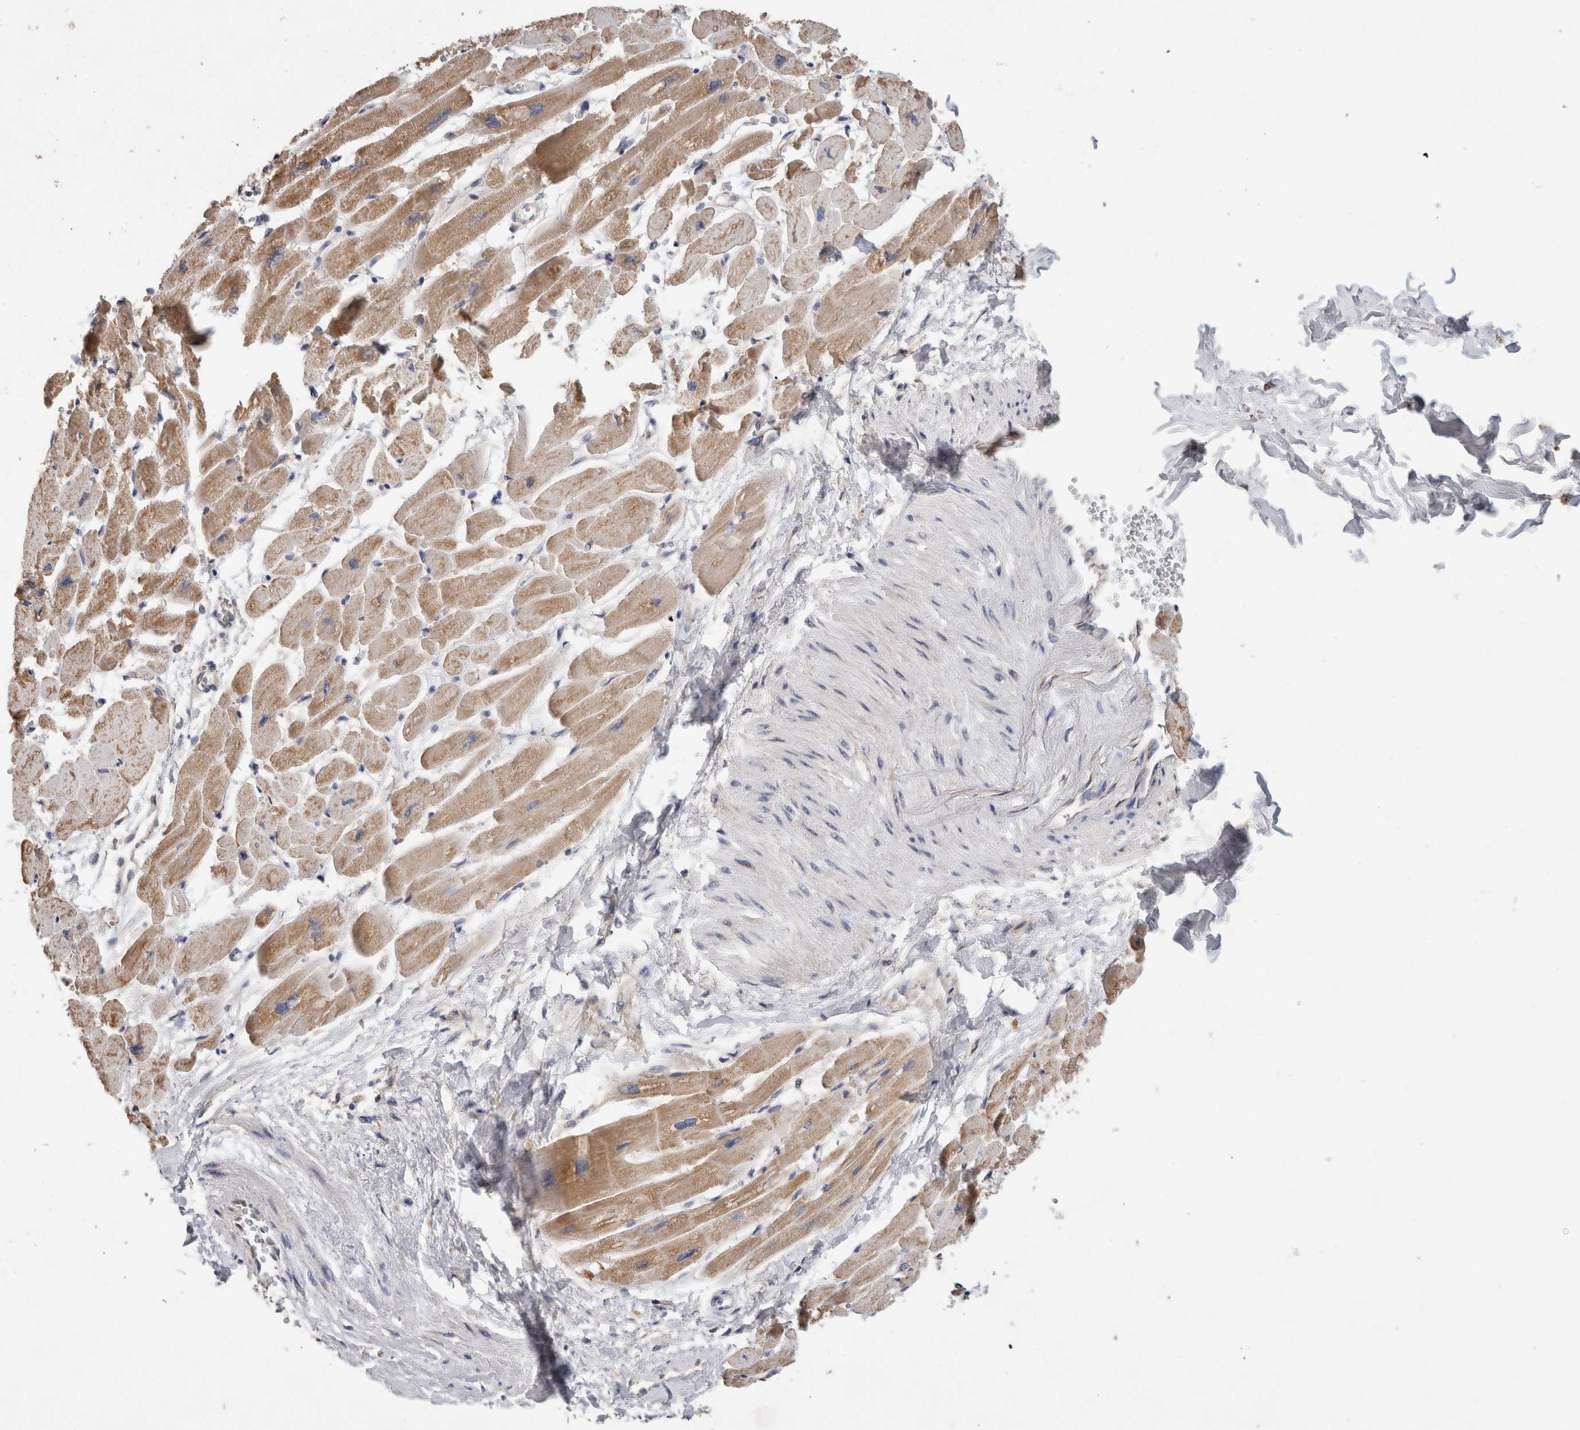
{"staining": {"intensity": "moderate", "quantity": ">75%", "location": "cytoplasmic/membranous"}, "tissue": "heart muscle", "cell_type": "Cardiomyocytes", "image_type": "normal", "snomed": [{"axis": "morphology", "description": "Normal tissue, NOS"}, {"axis": "topography", "description": "Heart"}], "caption": "A photomicrograph showing moderate cytoplasmic/membranous expression in about >75% of cardiomyocytes in benign heart muscle, as visualized by brown immunohistochemical staining.", "gene": "IARS2", "patient": {"sex": "female", "age": 54}}